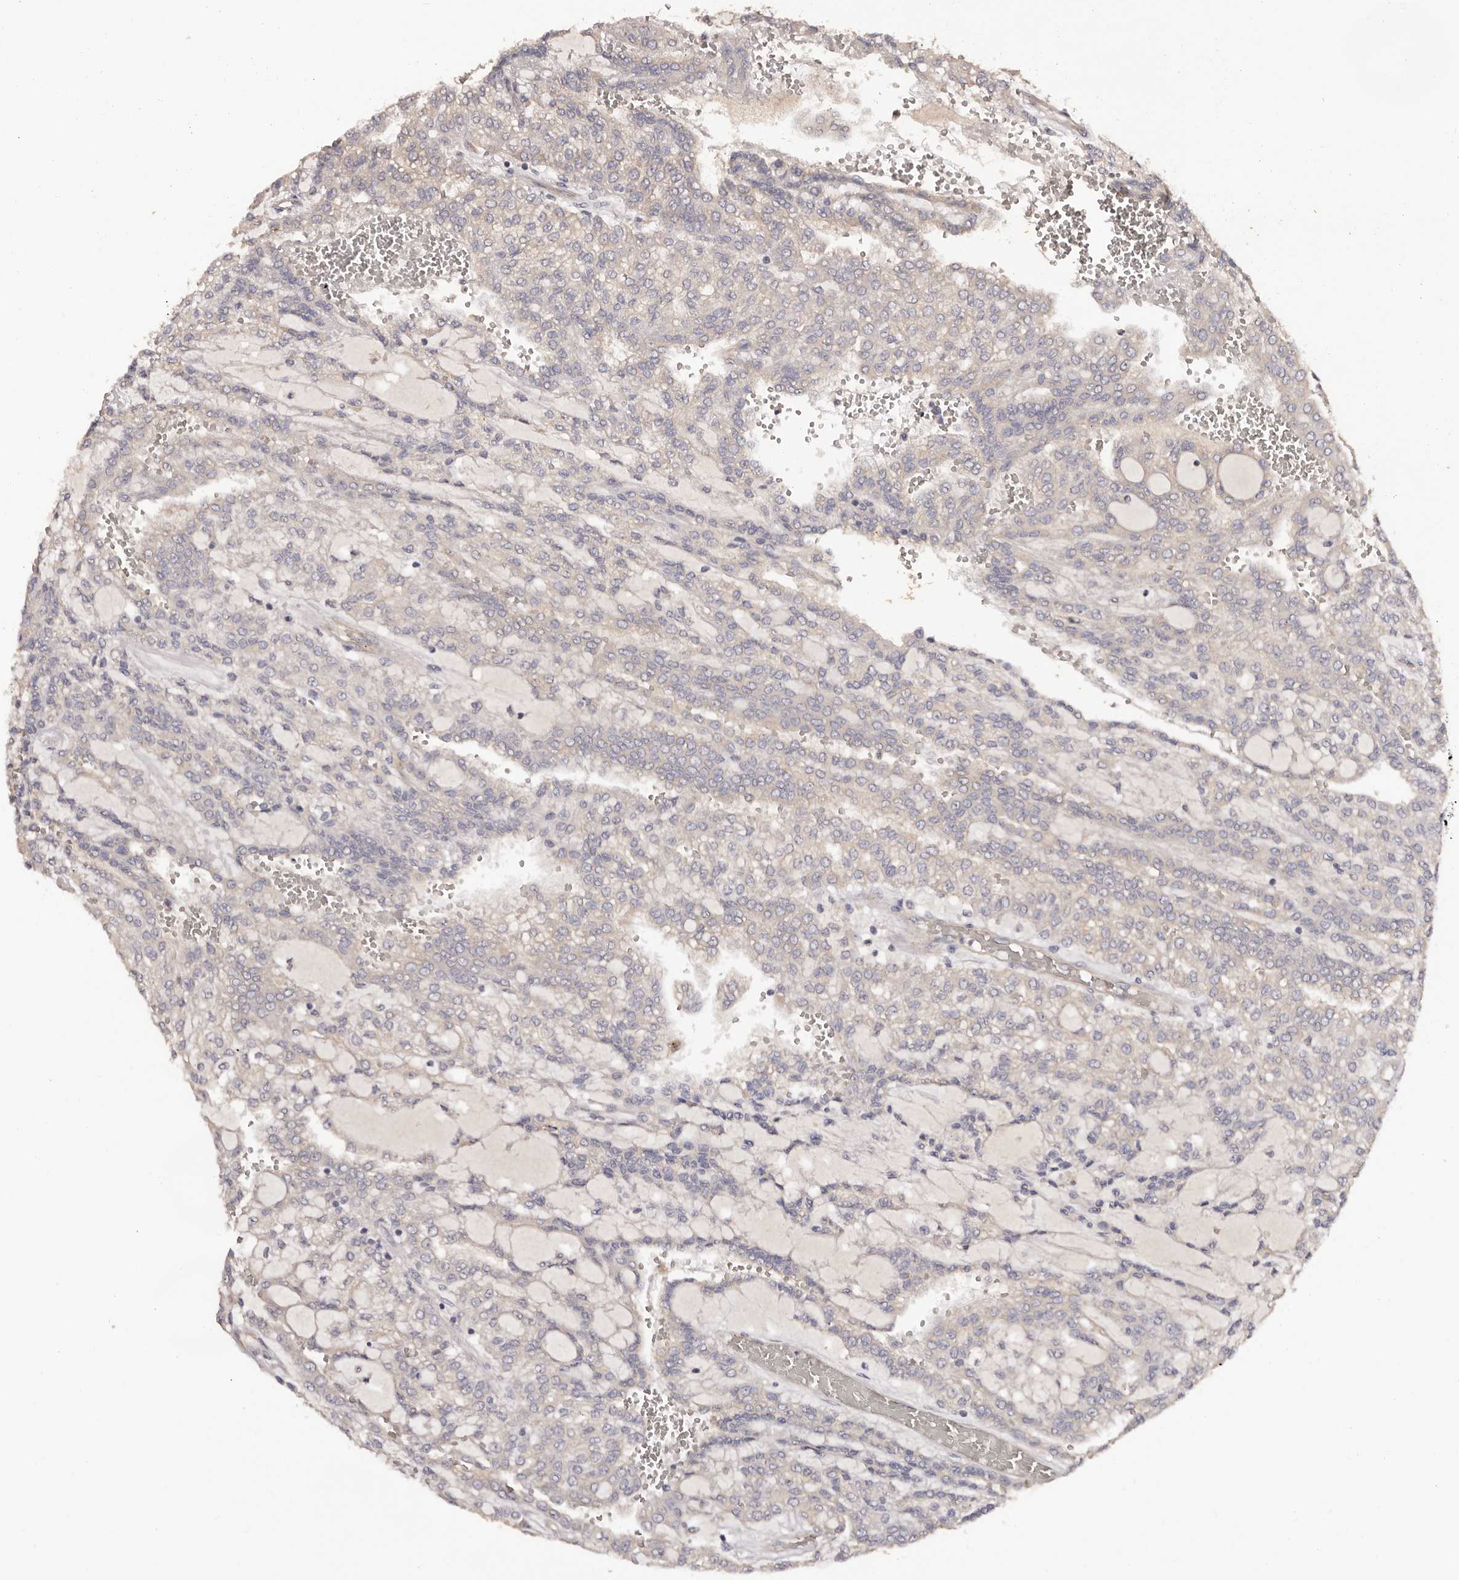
{"staining": {"intensity": "negative", "quantity": "none", "location": "none"}, "tissue": "renal cancer", "cell_type": "Tumor cells", "image_type": "cancer", "snomed": [{"axis": "morphology", "description": "Adenocarcinoma, NOS"}, {"axis": "topography", "description": "Kidney"}], "caption": "Immunohistochemistry histopathology image of neoplastic tissue: human renal cancer stained with DAB displays no significant protein expression in tumor cells.", "gene": "LTV1", "patient": {"sex": "male", "age": 63}}